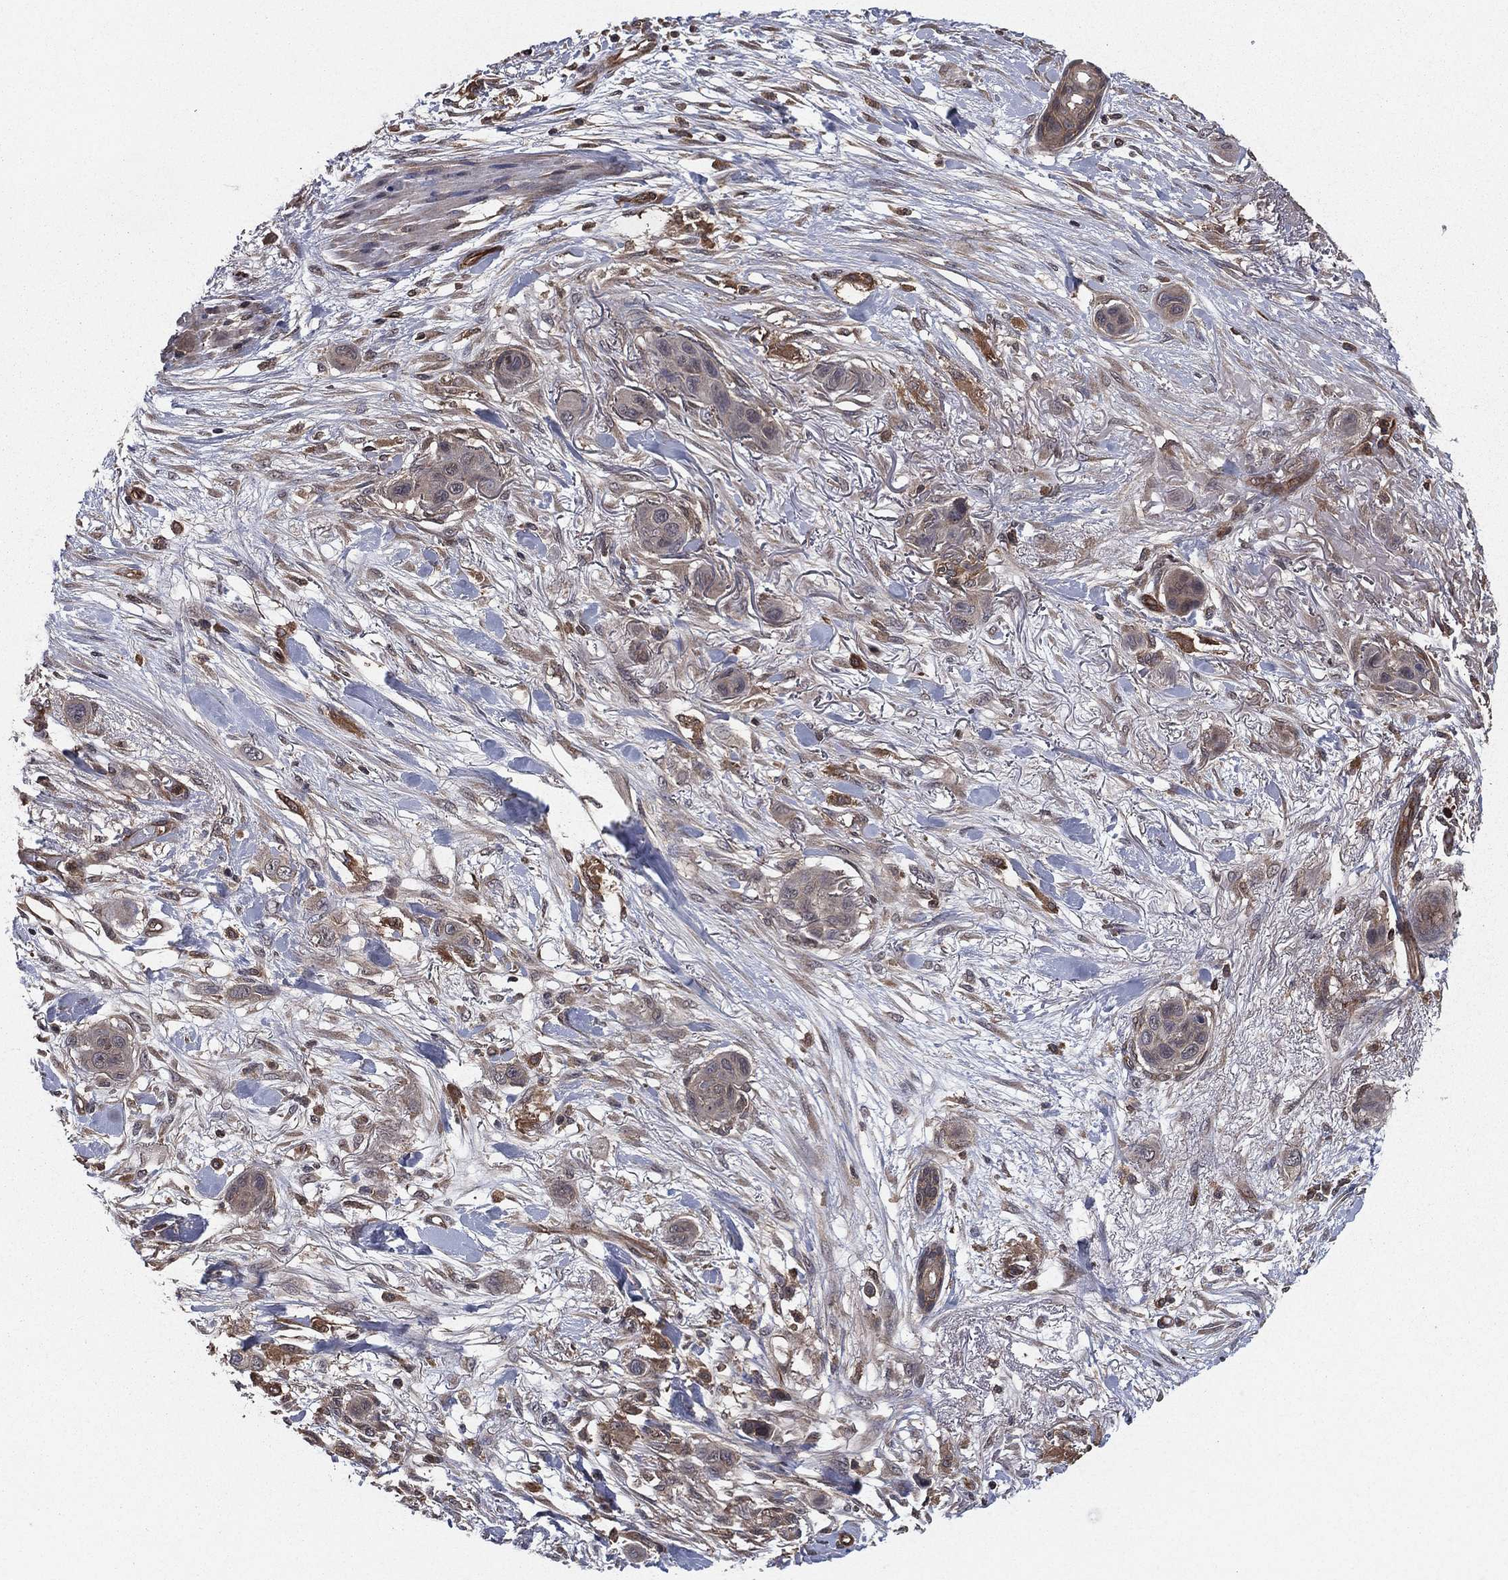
{"staining": {"intensity": "negative", "quantity": "none", "location": "none"}, "tissue": "skin cancer", "cell_type": "Tumor cells", "image_type": "cancer", "snomed": [{"axis": "morphology", "description": "Squamous cell carcinoma, NOS"}, {"axis": "topography", "description": "Skin"}], "caption": "Skin cancer (squamous cell carcinoma) was stained to show a protein in brown. There is no significant expression in tumor cells.", "gene": "CERT1", "patient": {"sex": "male", "age": 79}}